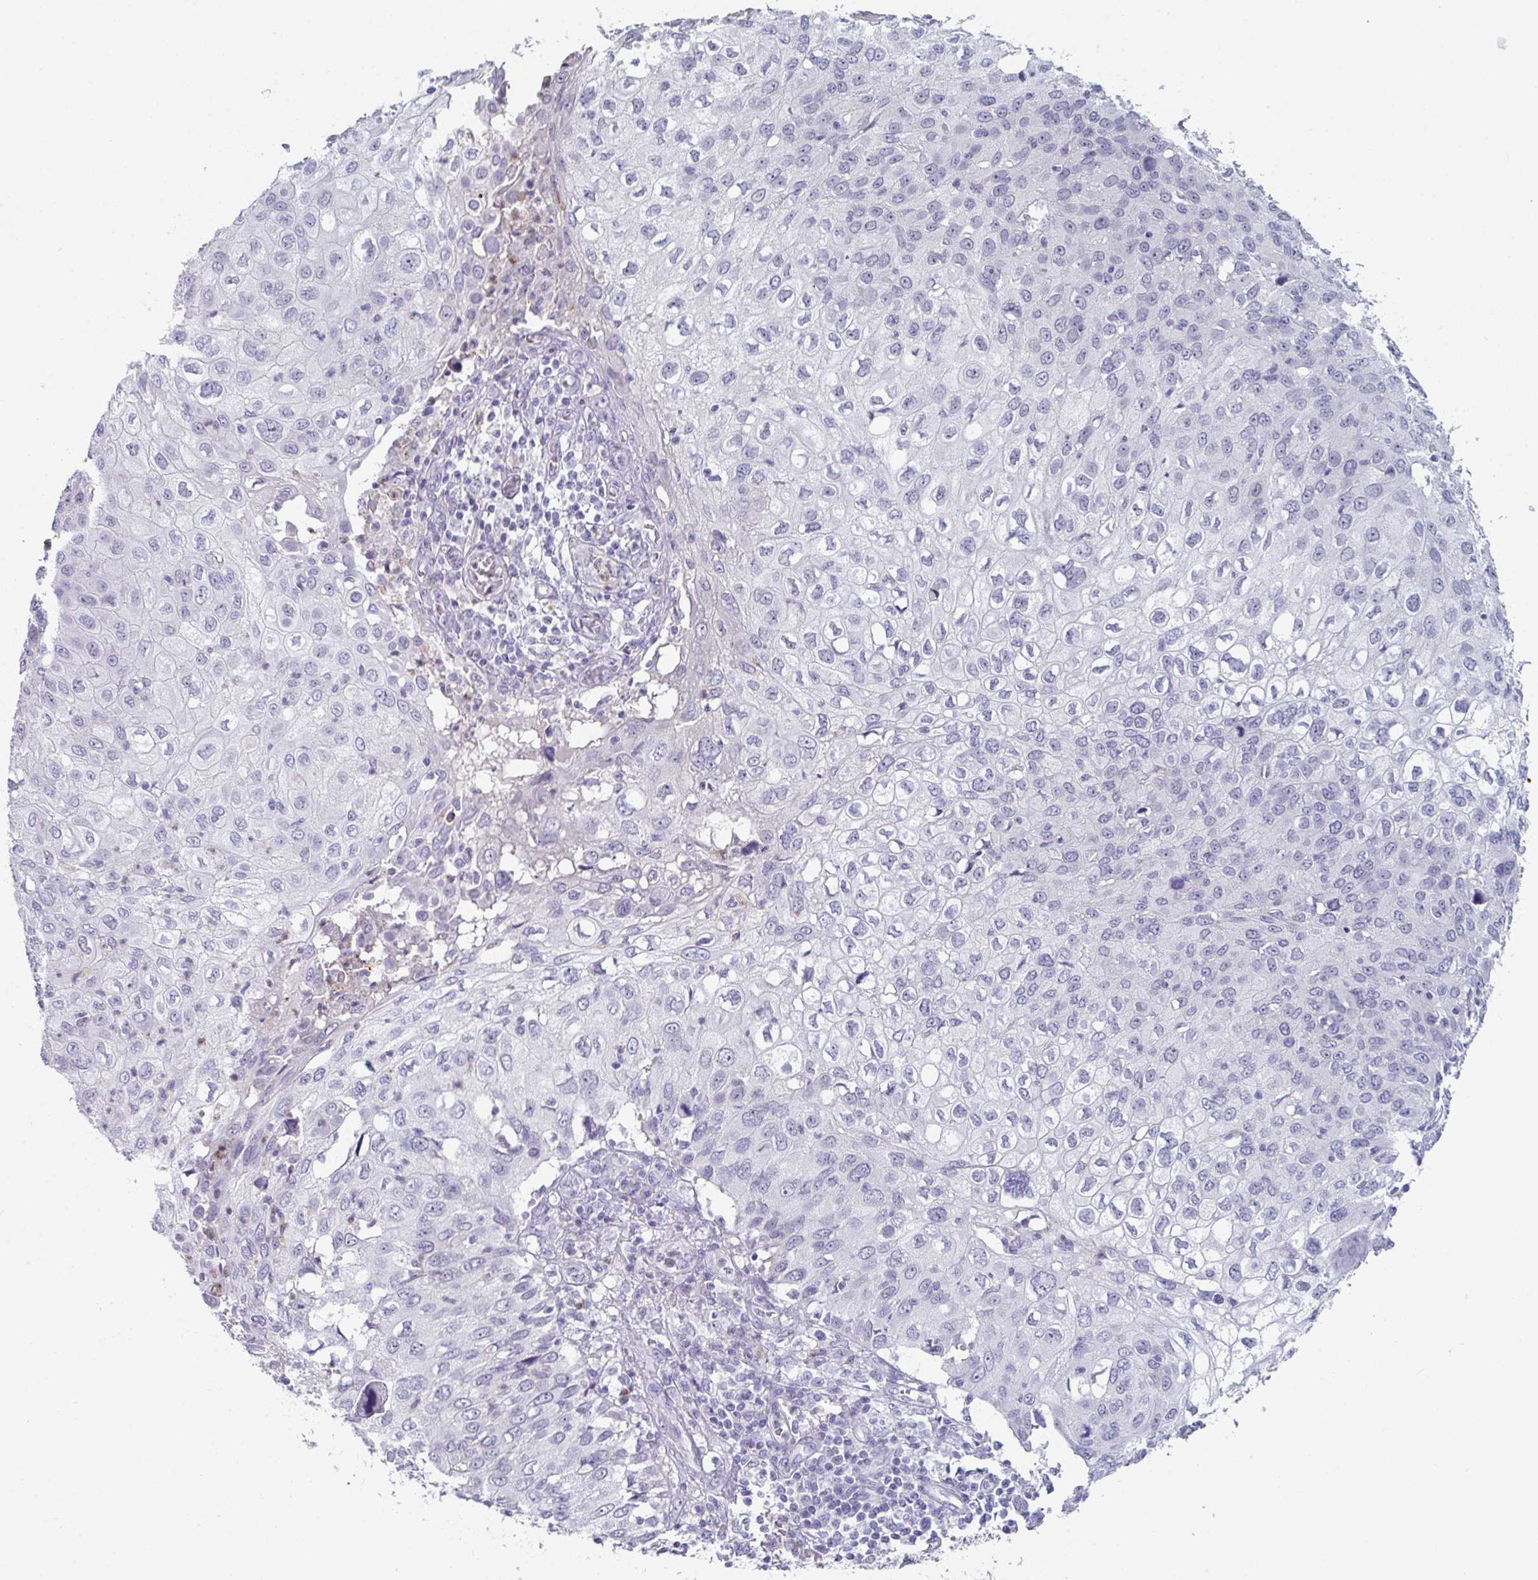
{"staining": {"intensity": "negative", "quantity": "none", "location": "none"}, "tissue": "skin cancer", "cell_type": "Tumor cells", "image_type": "cancer", "snomed": [{"axis": "morphology", "description": "Squamous cell carcinoma, NOS"}, {"axis": "topography", "description": "Skin"}], "caption": "High power microscopy histopathology image of an immunohistochemistry (IHC) micrograph of skin squamous cell carcinoma, revealing no significant positivity in tumor cells.", "gene": "RUBCN", "patient": {"sex": "male", "age": 87}}